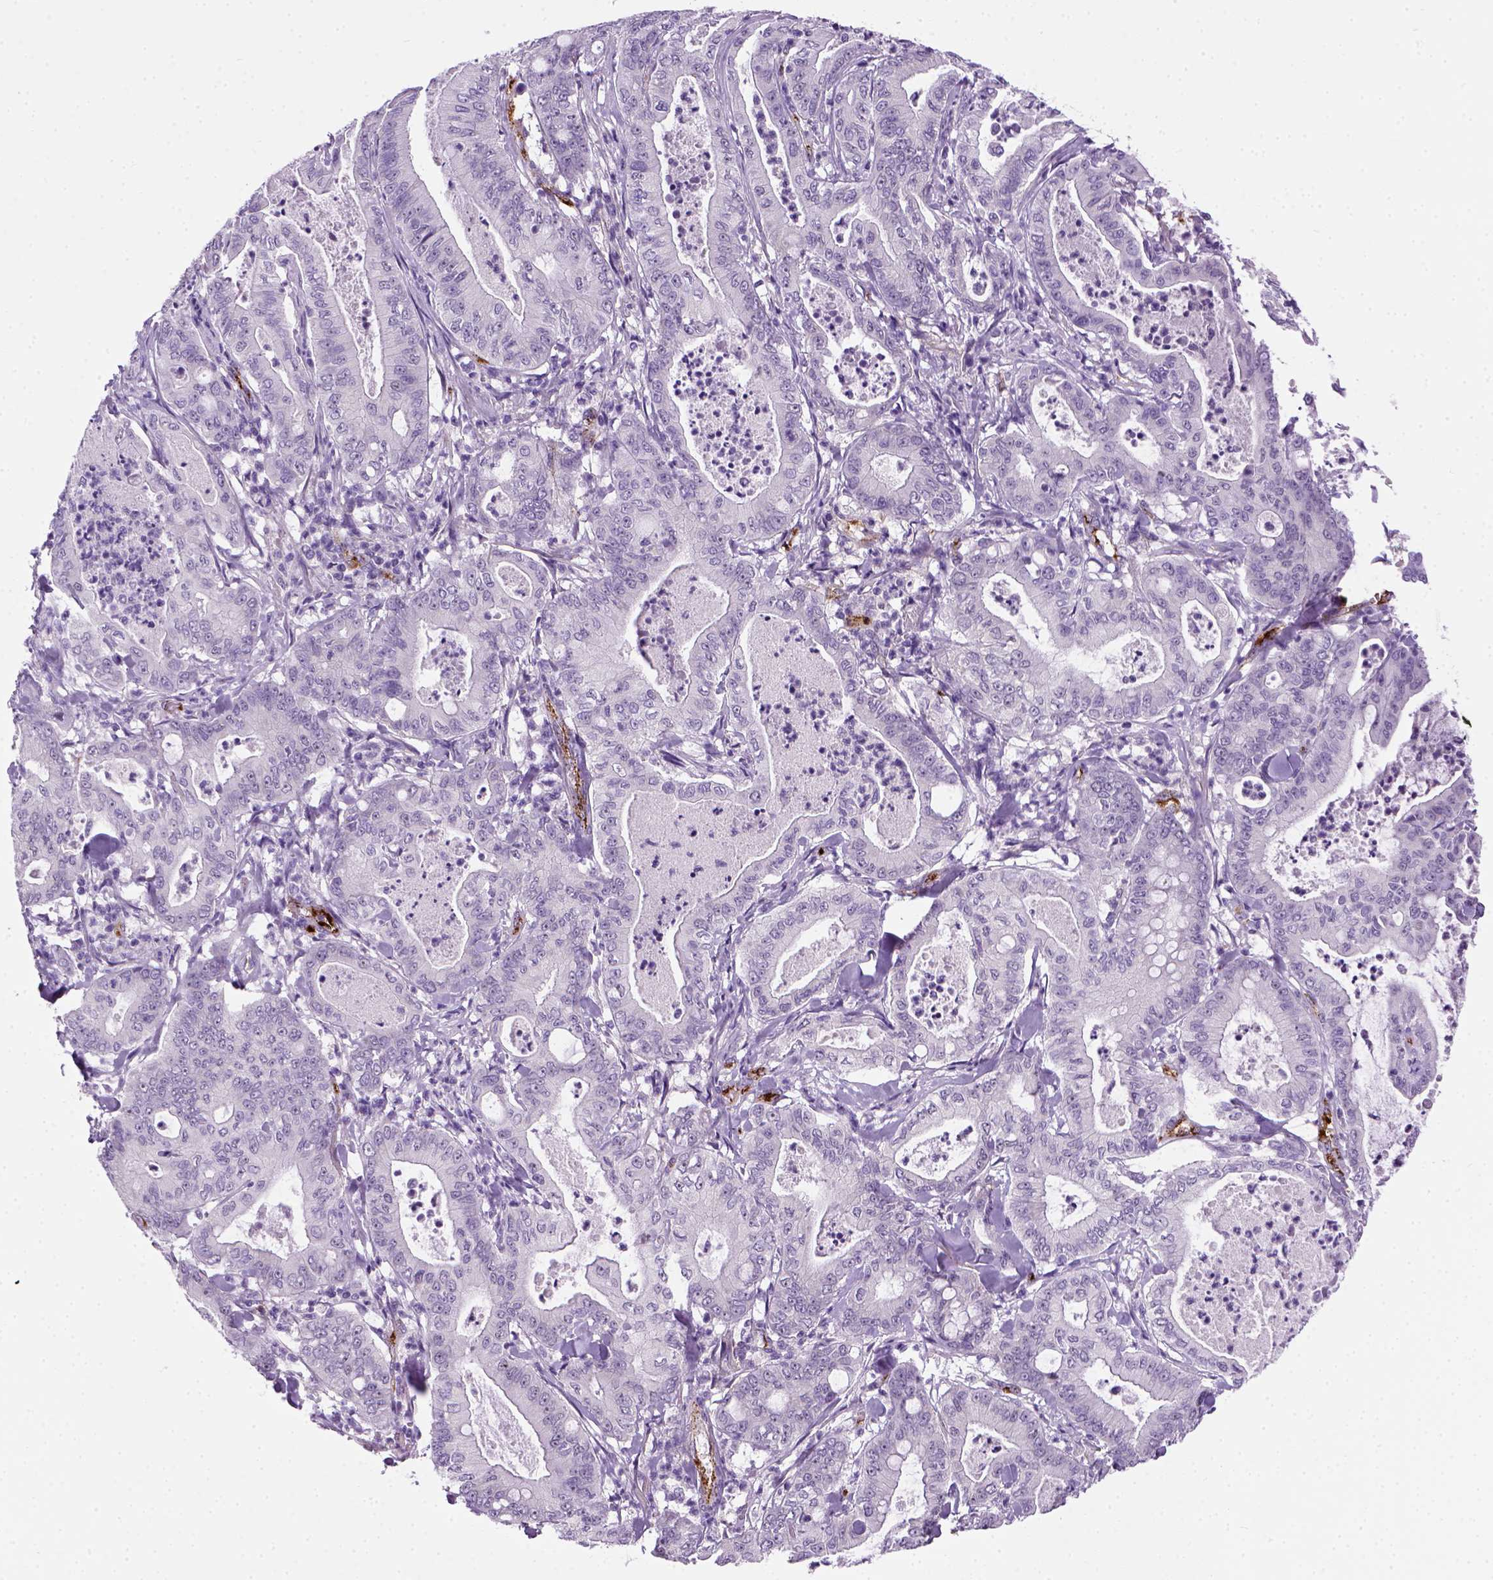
{"staining": {"intensity": "negative", "quantity": "none", "location": "none"}, "tissue": "pancreatic cancer", "cell_type": "Tumor cells", "image_type": "cancer", "snomed": [{"axis": "morphology", "description": "Adenocarcinoma, NOS"}, {"axis": "topography", "description": "Pancreas"}], "caption": "Pancreatic cancer stained for a protein using immunohistochemistry (IHC) displays no staining tumor cells.", "gene": "VWF", "patient": {"sex": "male", "age": 71}}